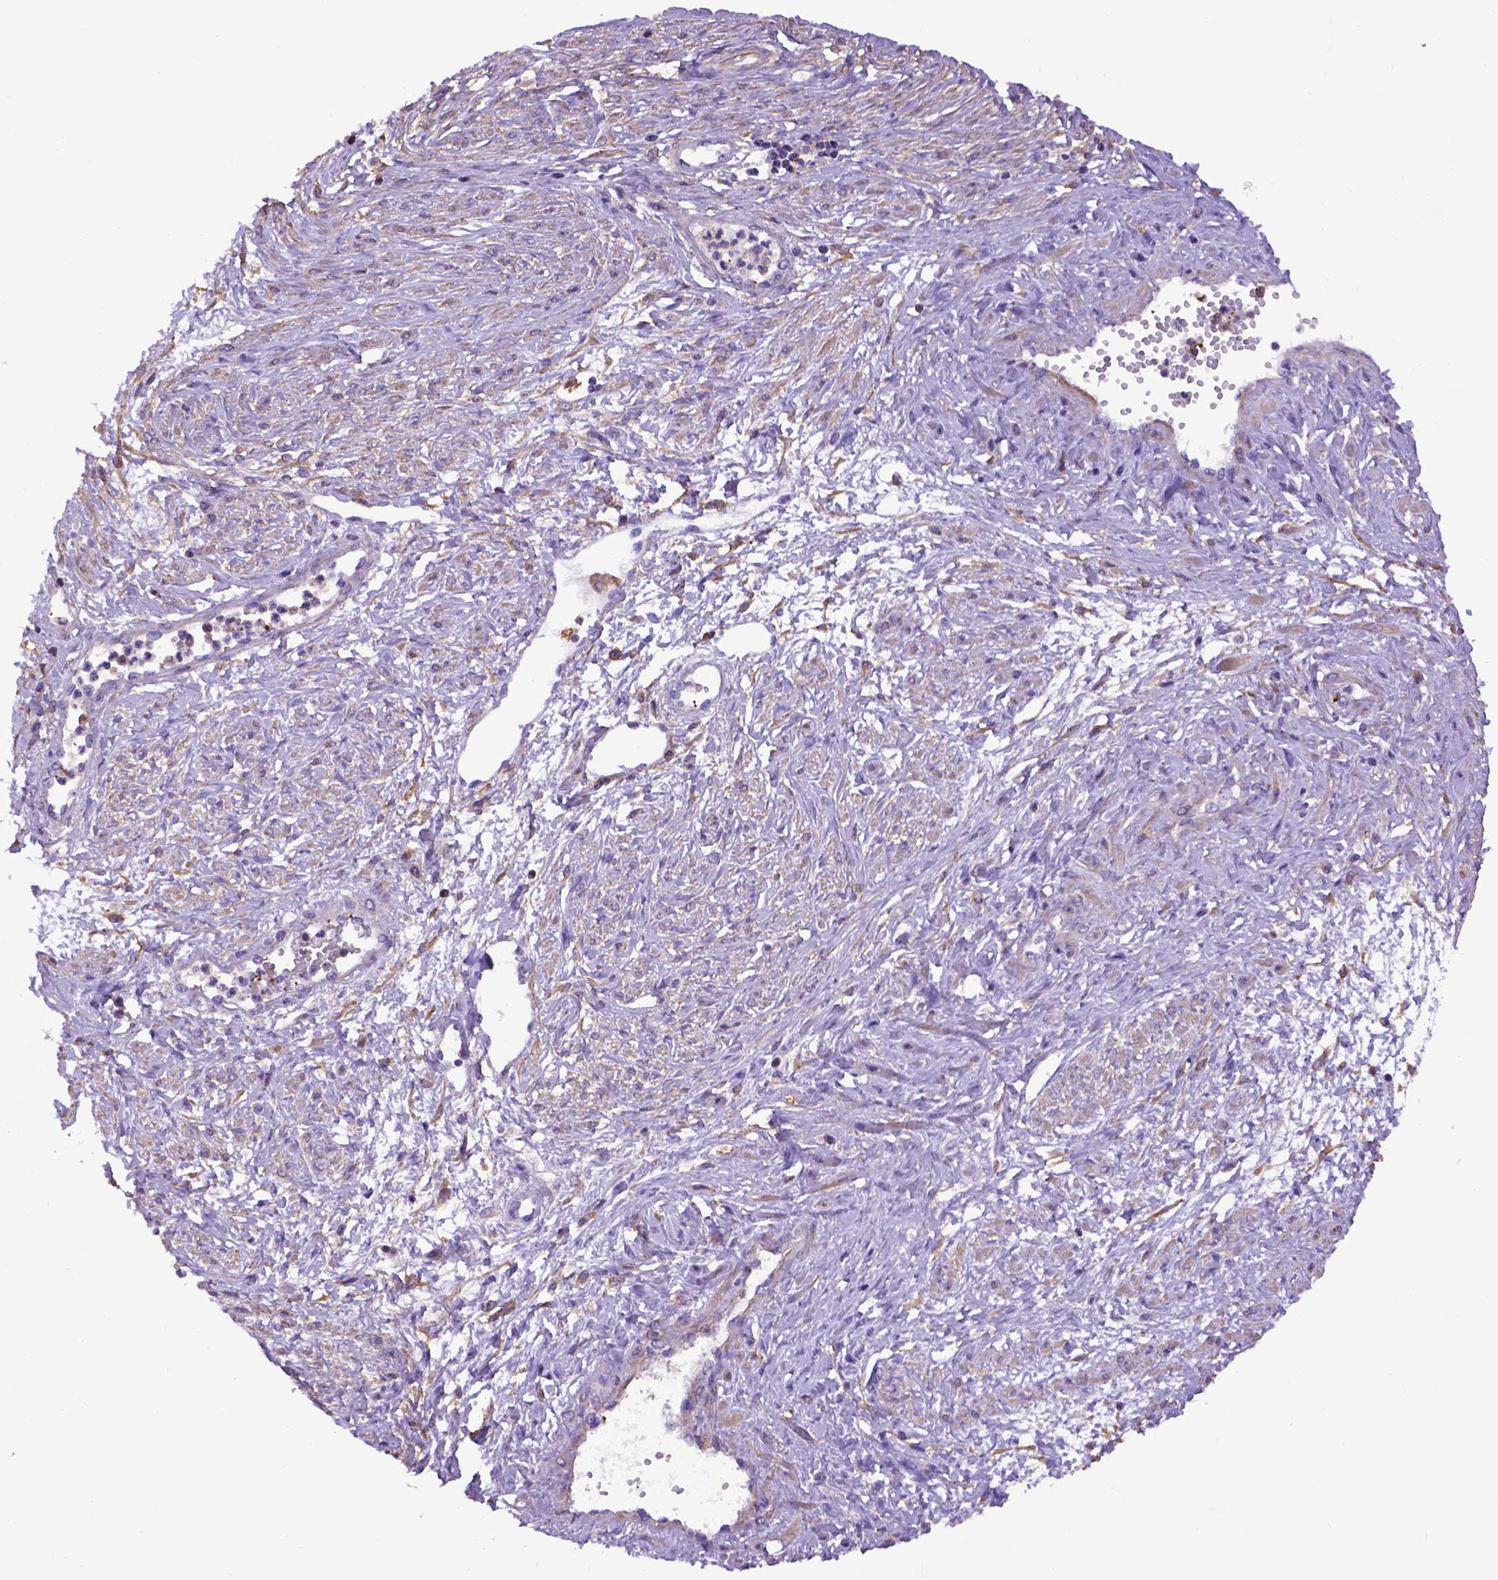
{"staining": {"intensity": "negative", "quantity": "none", "location": "none"}, "tissue": "cervical cancer", "cell_type": "Tumor cells", "image_type": "cancer", "snomed": [{"axis": "morphology", "description": "Squamous cell carcinoma, NOS"}, {"axis": "topography", "description": "Cervix"}], "caption": "There is no significant expression in tumor cells of cervical squamous cell carcinoma. (DAB (3,3'-diaminobenzidine) IHC, high magnification).", "gene": "ASAH2", "patient": {"sex": "female", "age": 34}}